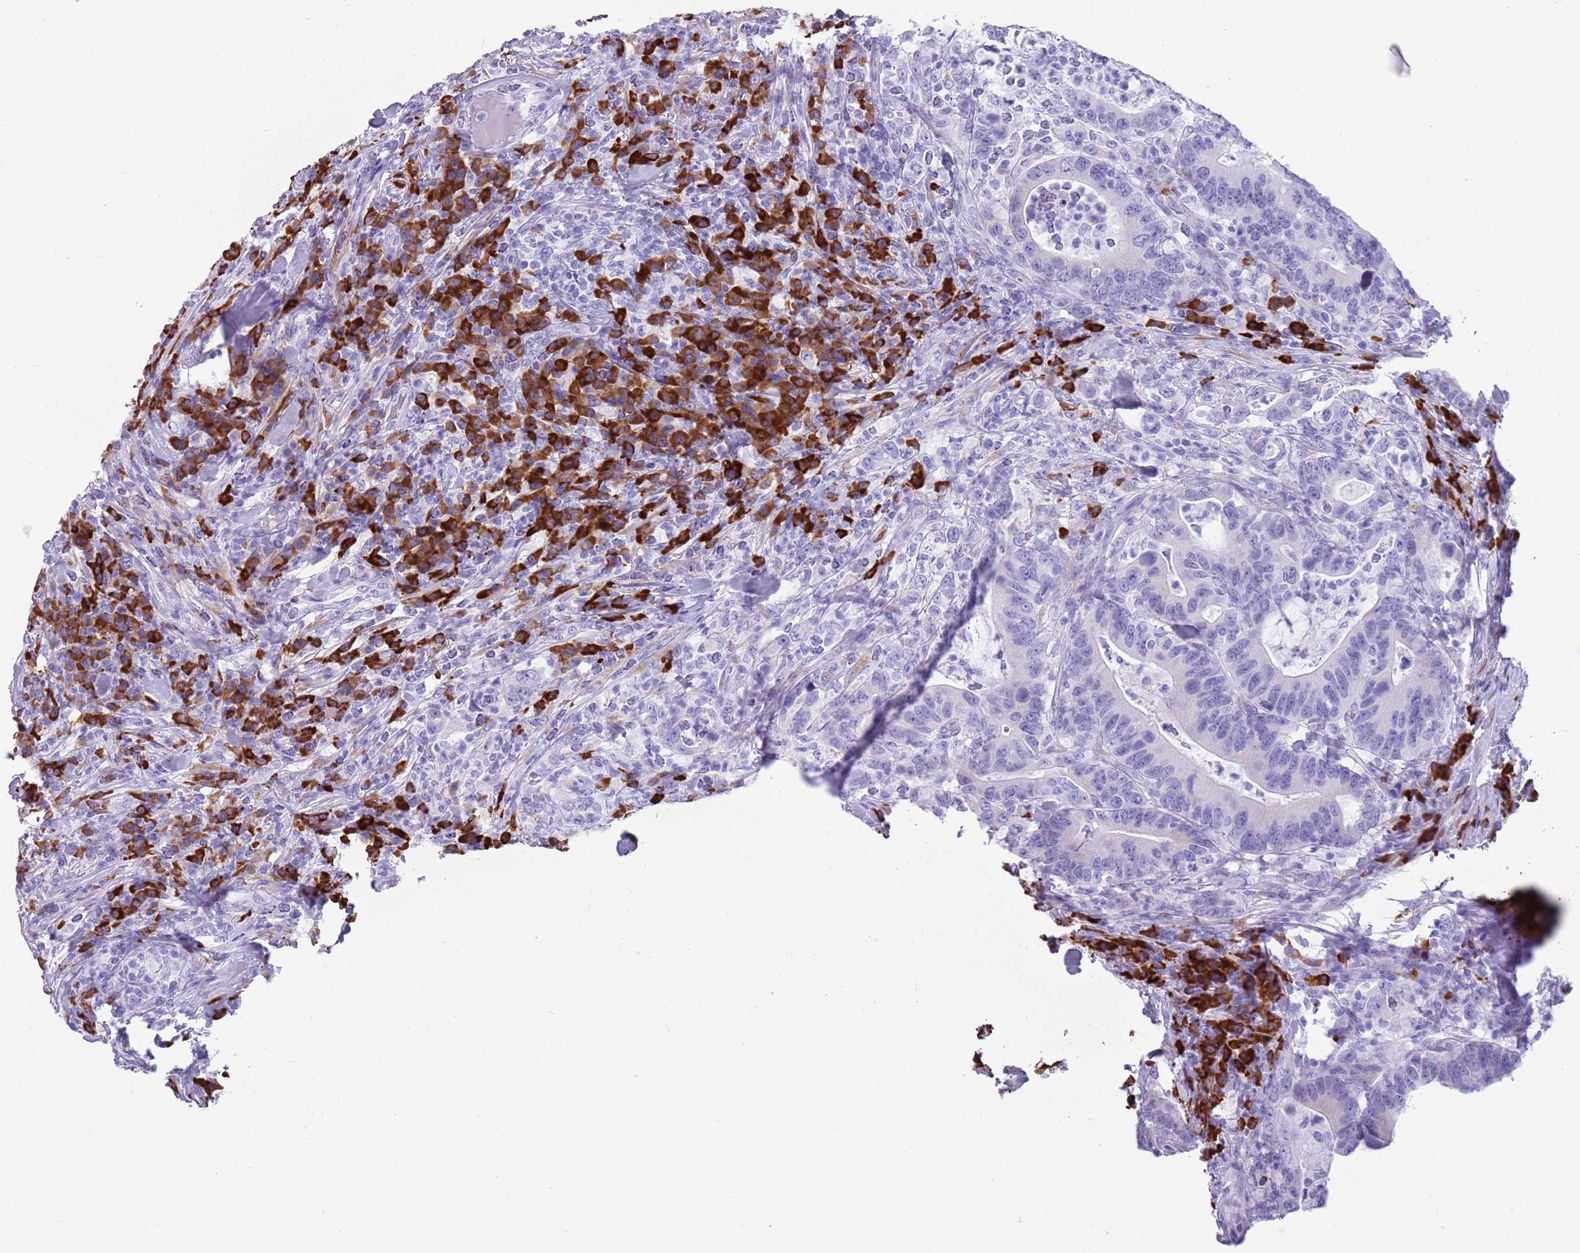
{"staining": {"intensity": "negative", "quantity": "none", "location": "none"}, "tissue": "colorectal cancer", "cell_type": "Tumor cells", "image_type": "cancer", "snomed": [{"axis": "morphology", "description": "Adenocarcinoma, NOS"}, {"axis": "topography", "description": "Colon"}], "caption": "Immunohistochemistry histopathology image of human colorectal cancer (adenocarcinoma) stained for a protein (brown), which reveals no staining in tumor cells. (DAB (3,3'-diaminobenzidine) immunohistochemistry (IHC), high magnification).", "gene": "LY6G5B", "patient": {"sex": "female", "age": 66}}